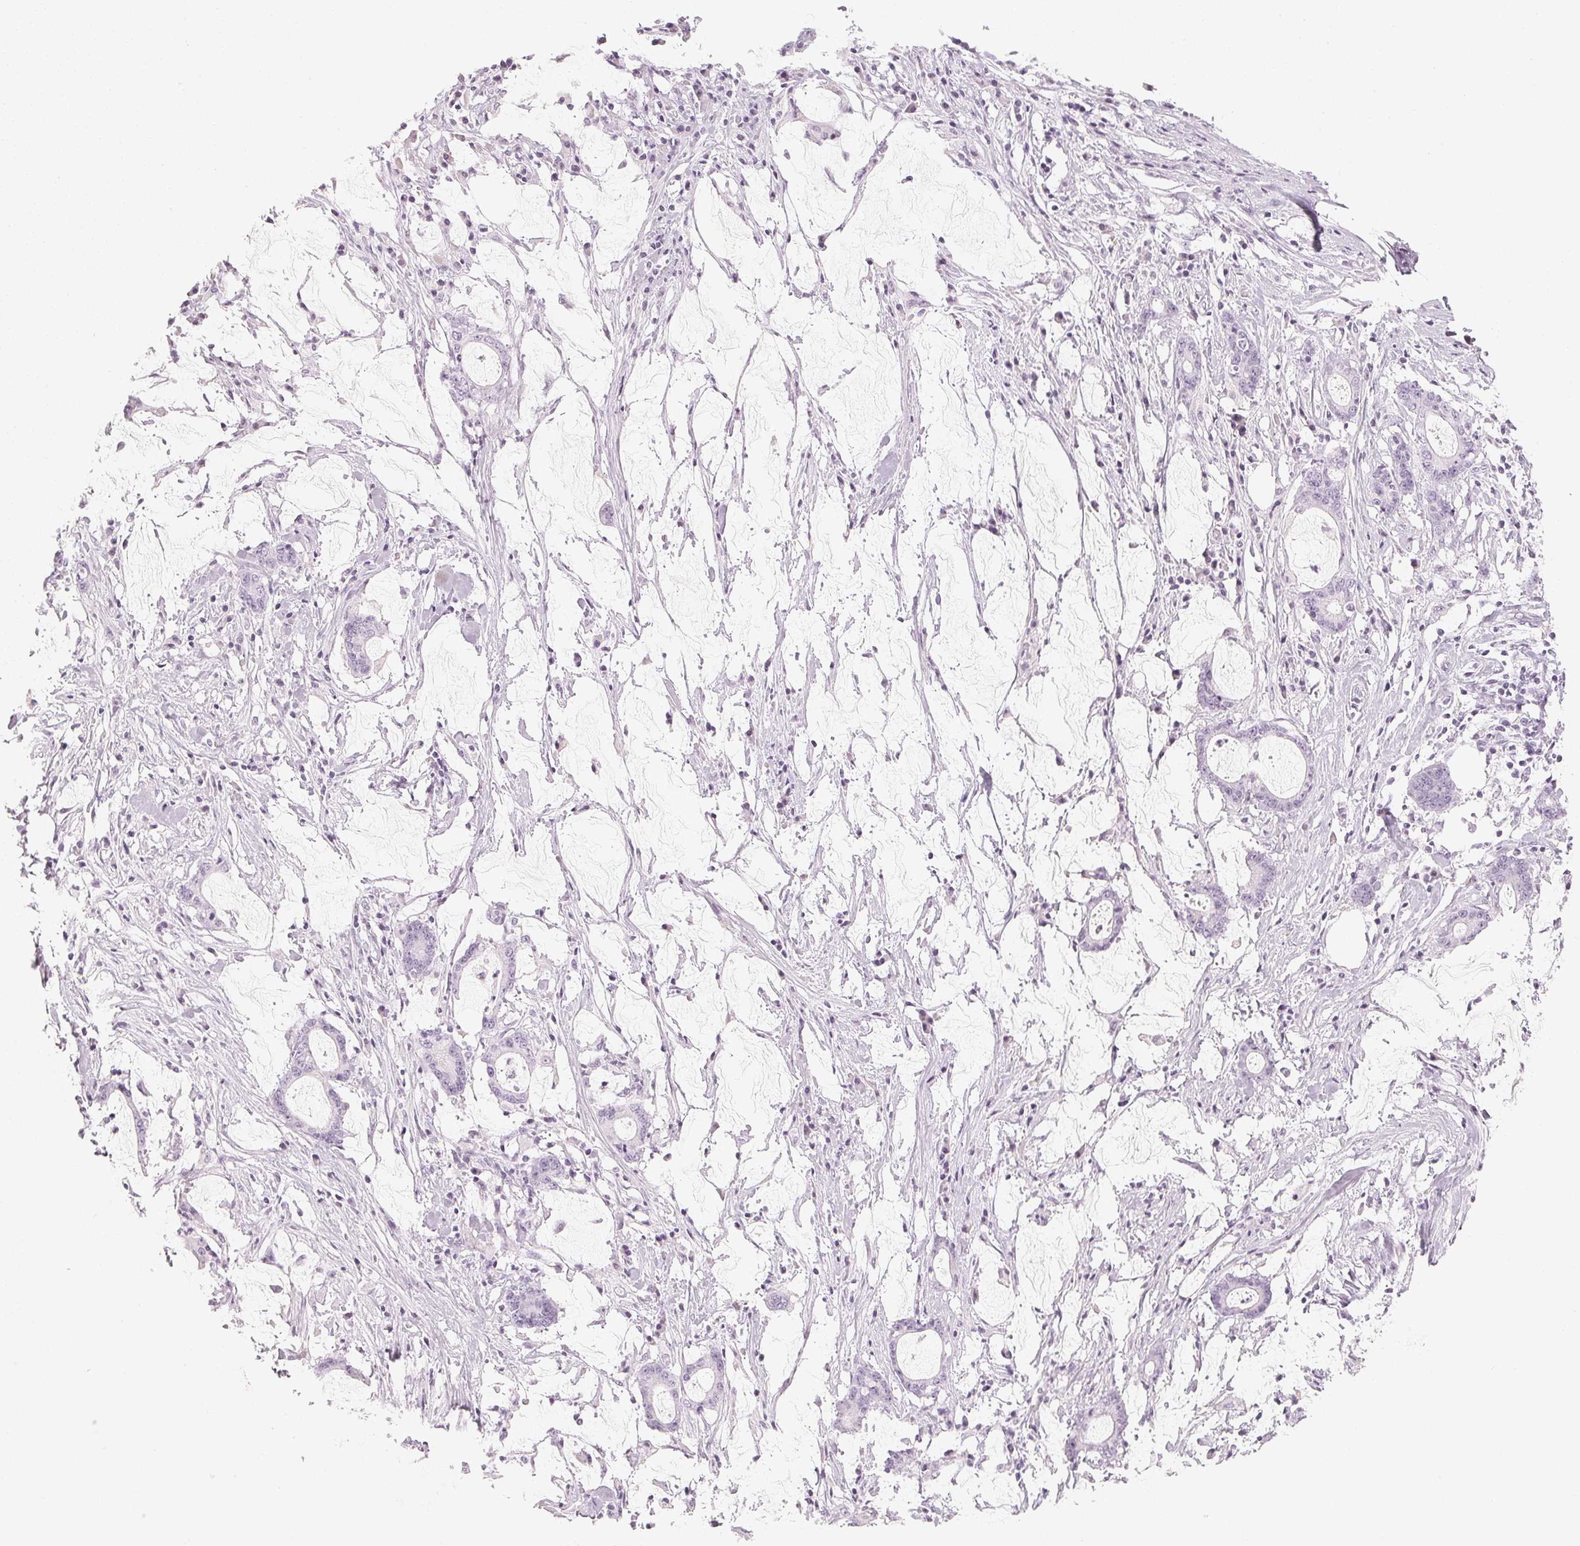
{"staining": {"intensity": "negative", "quantity": "none", "location": "none"}, "tissue": "stomach cancer", "cell_type": "Tumor cells", "image_type": "cancer", "snomed": [{"axis": "morphology", "description": "Adenocarcinoma, NOS"}, {"axis": "topography", "description": "Stomach, upper"}], "caption": "Tumor cells show no significant protein expression in stomach adenocarcinoma.", "gene": "SLC22A8", "patient": {"sex": "male", "age": 68}}